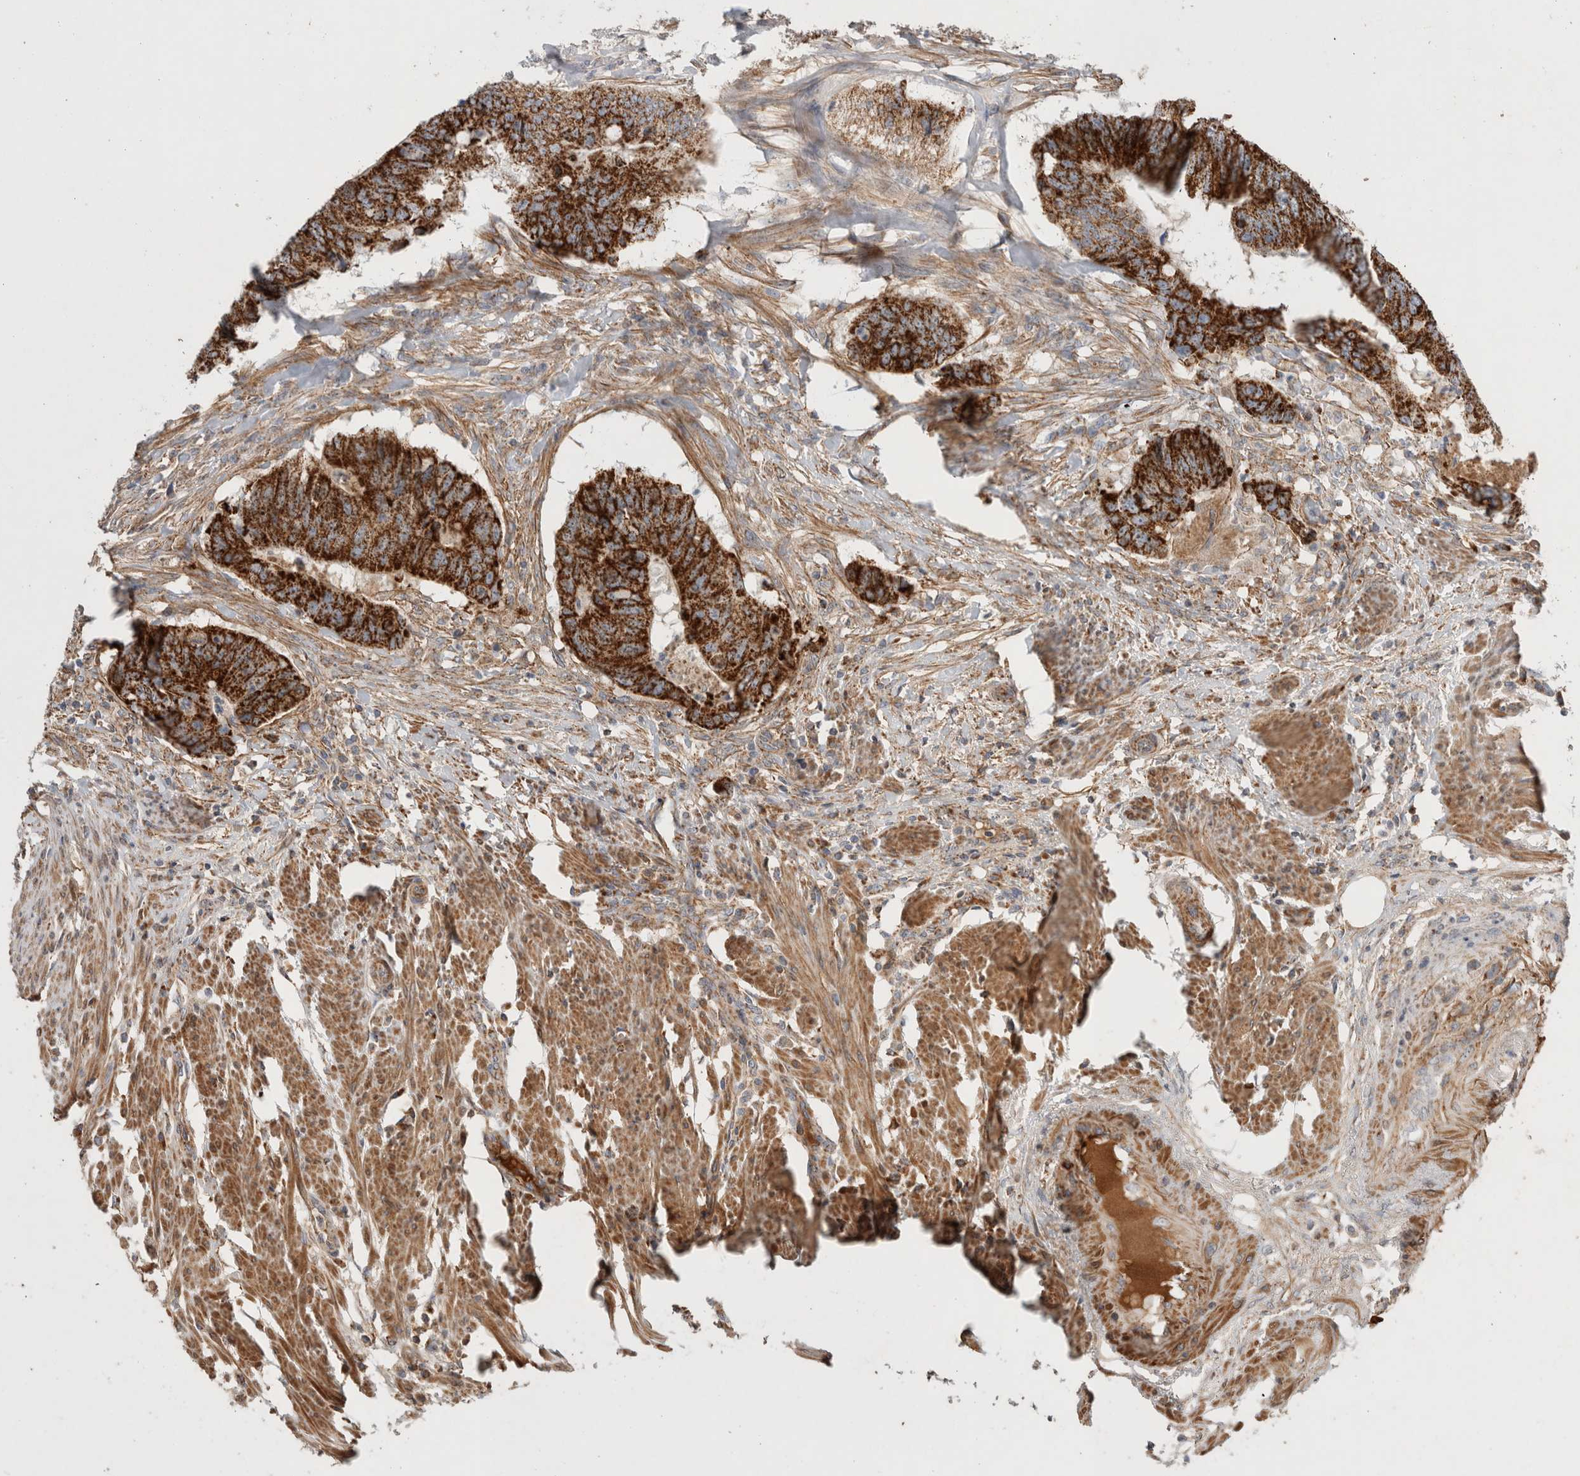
{"staining": {"intensity": "strong", "quantity": ">75%", "location": "cytoplasmic/membranous"}, "tissue": "colorectal cancer", "cell_type": "Tumor cells", "image_type": "cancer", "snomed": [{"axis": "morphology", "description": "Adenocarcinoma, NOS"}, {"axis": "topography", "description": "Colon"}], "caption": "The photomicrograph exhibits a brown stain indicating the presence of a protein in the cytoplasmic/membranous of tumor cells in adenocarcinoma (colorectal). (DAB IHC, brown staining for protein, blue staining for nuclei).", "gene": "MRPS28", "patient": {"sex": "male", "age": 56}}